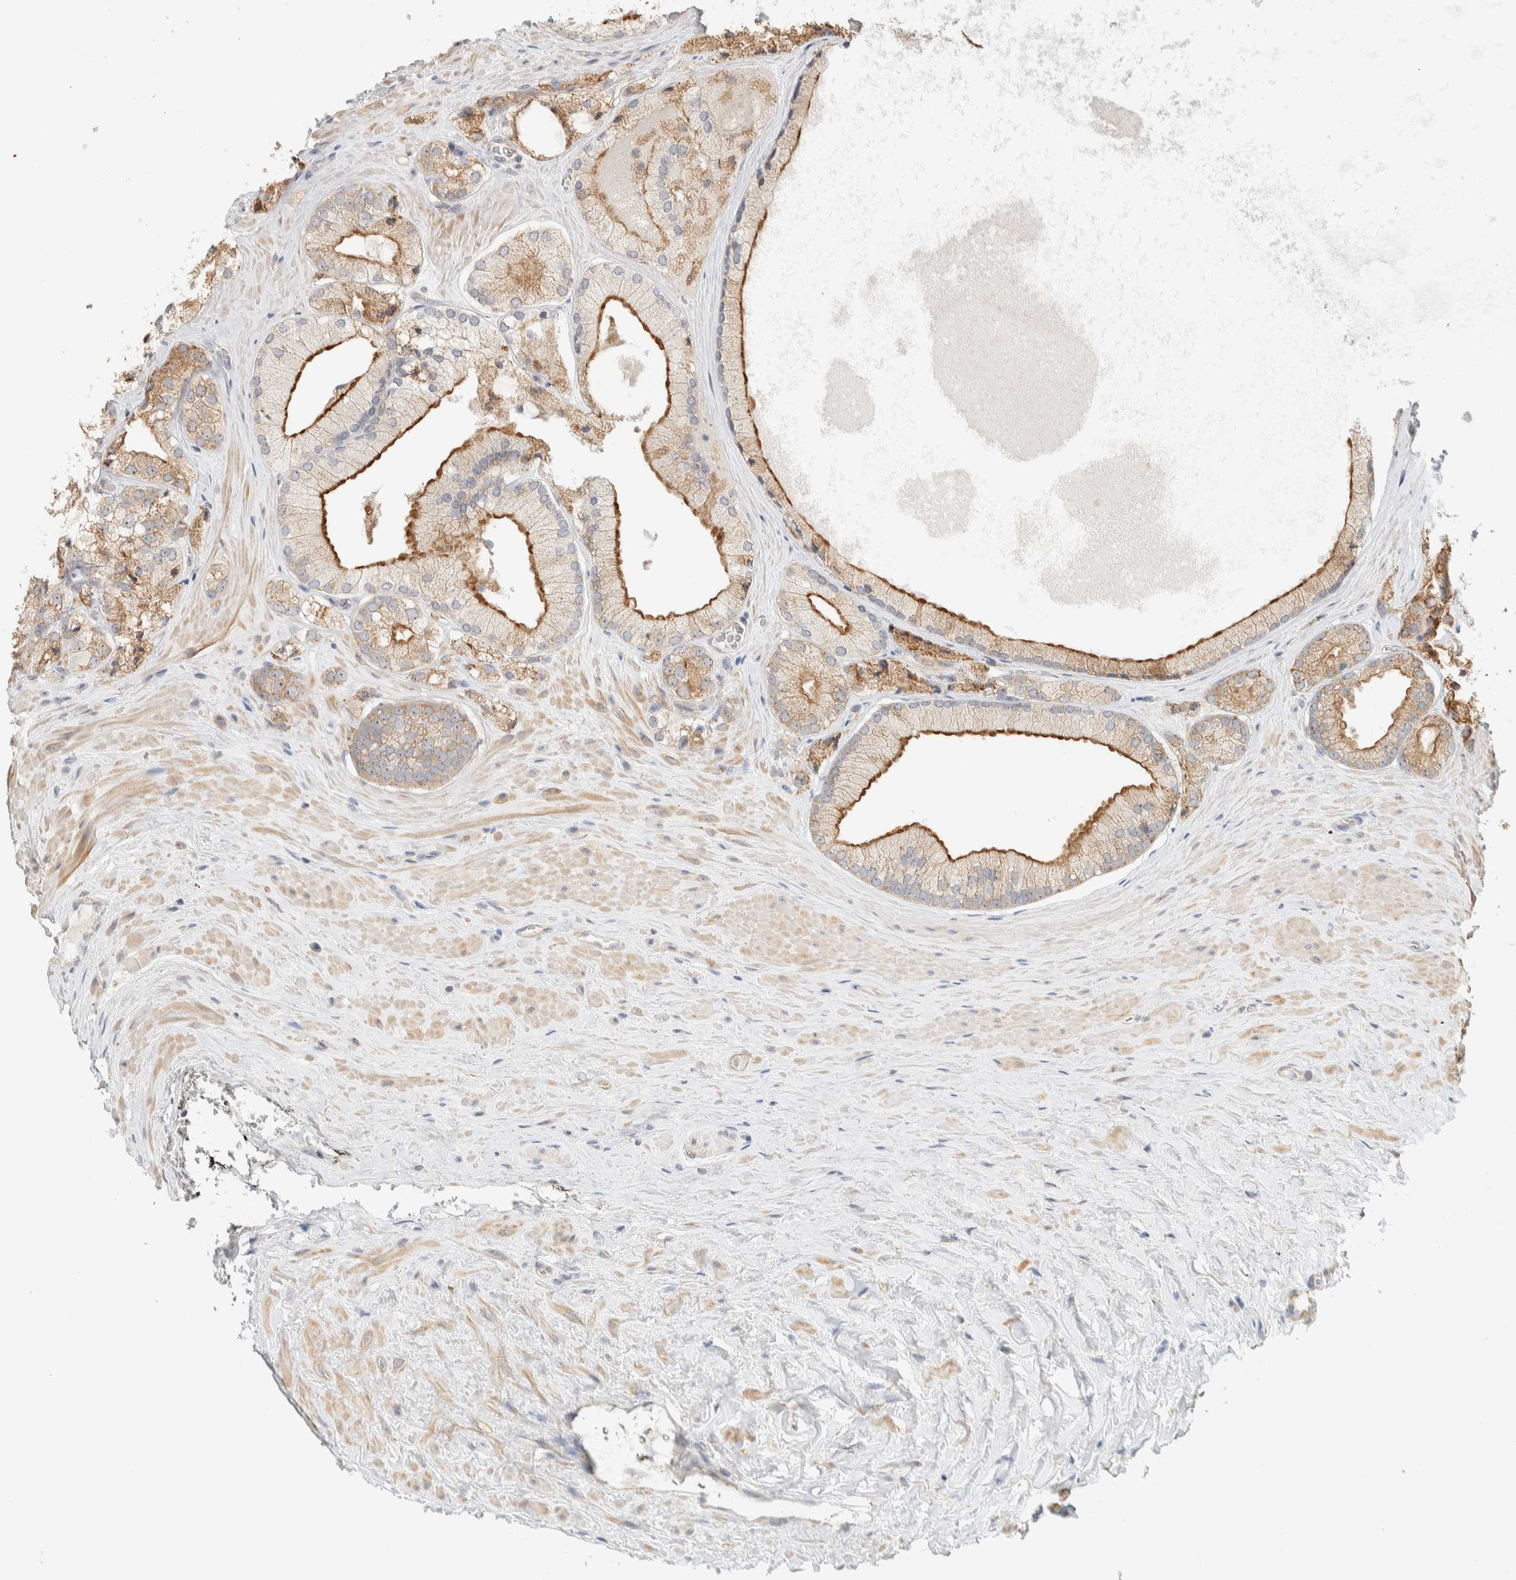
{"staining": {"intensity": "moderate", "quantity": ">75%", "location": "cytoplasmic/membranous"}, "tissue": "prostate cancer", "cell_type": "Tumor cells", "image_type": "cancer", "snomed": [{"axis": "morphology", "description": "Adenocarcinoma, Low grade"}, {"axis": "topography", "description": "Prostate"}], "caption": "DAB (3,3'-diaminobenzidine) immunohistochemical staining of prostate cancer shows moderate cytoplasmic/membranous protein positivity in about >75% of tumor cells.", "gene": "KLHL40", "patient": {"sex": "male", "age": 65}}